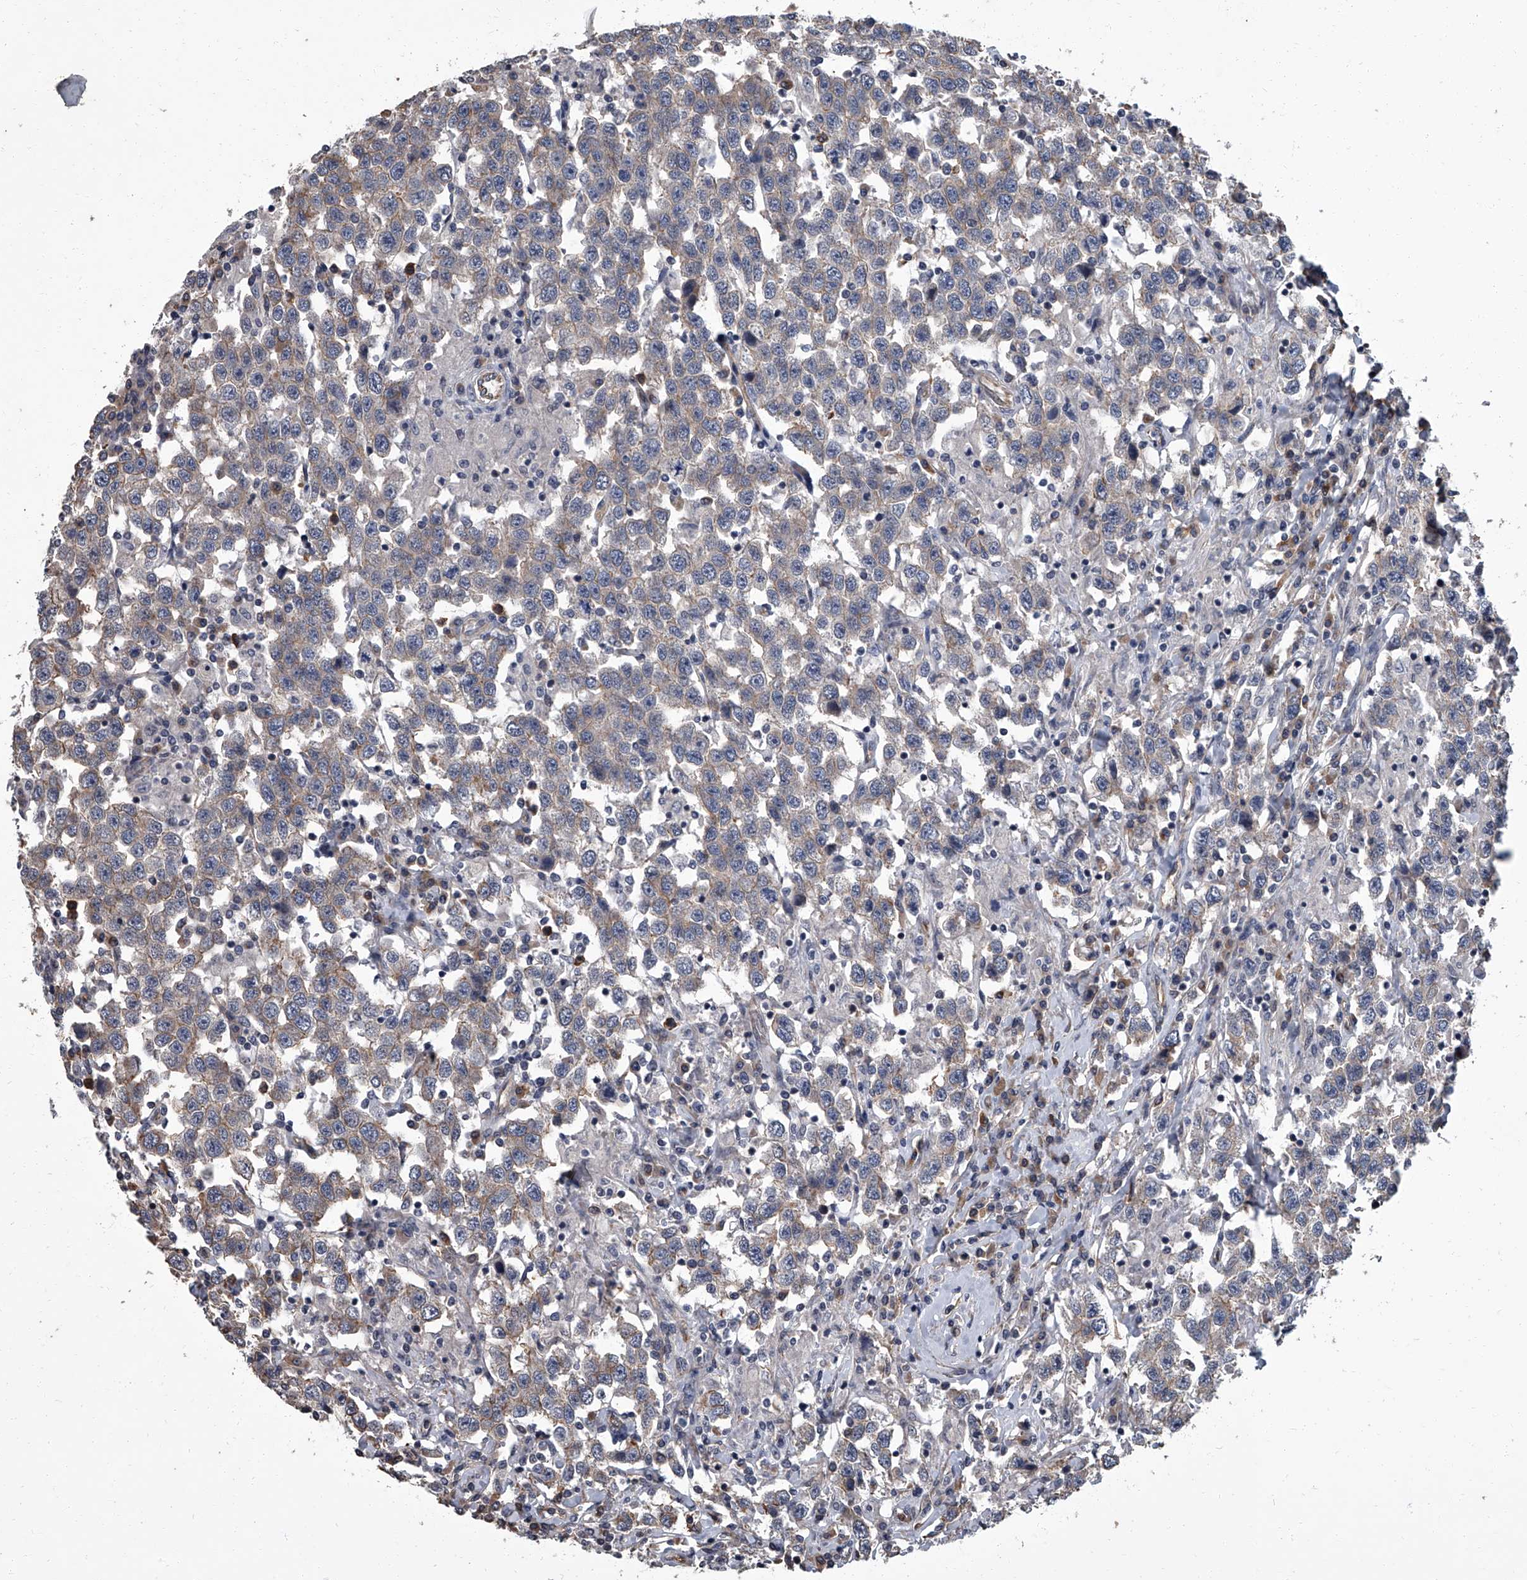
{"staining": {"intensity": "weak", "quantity": "25%-75%", "location": "cytoplasmic/membranous"}, "tissue": "testis cancer", "cell_type": "Tumor cells", "image_type": "cancer", "snomed": [{"axis": "morphology", "description": "Seminoma, NOS"}, {"axis": "topography", "description": "Testis"}], "caption": "Immunohistochemistry of human testis cancer (seminoma) reveals low levels of weak cytoplasmic/membranous positivity in approximately 25%-75% of tumor cells. (brown staining indicates protein expression, while blue staining denotes nuclei).", "gene": "SIRT4", "patient": {"sex": "male", "age": 41}}